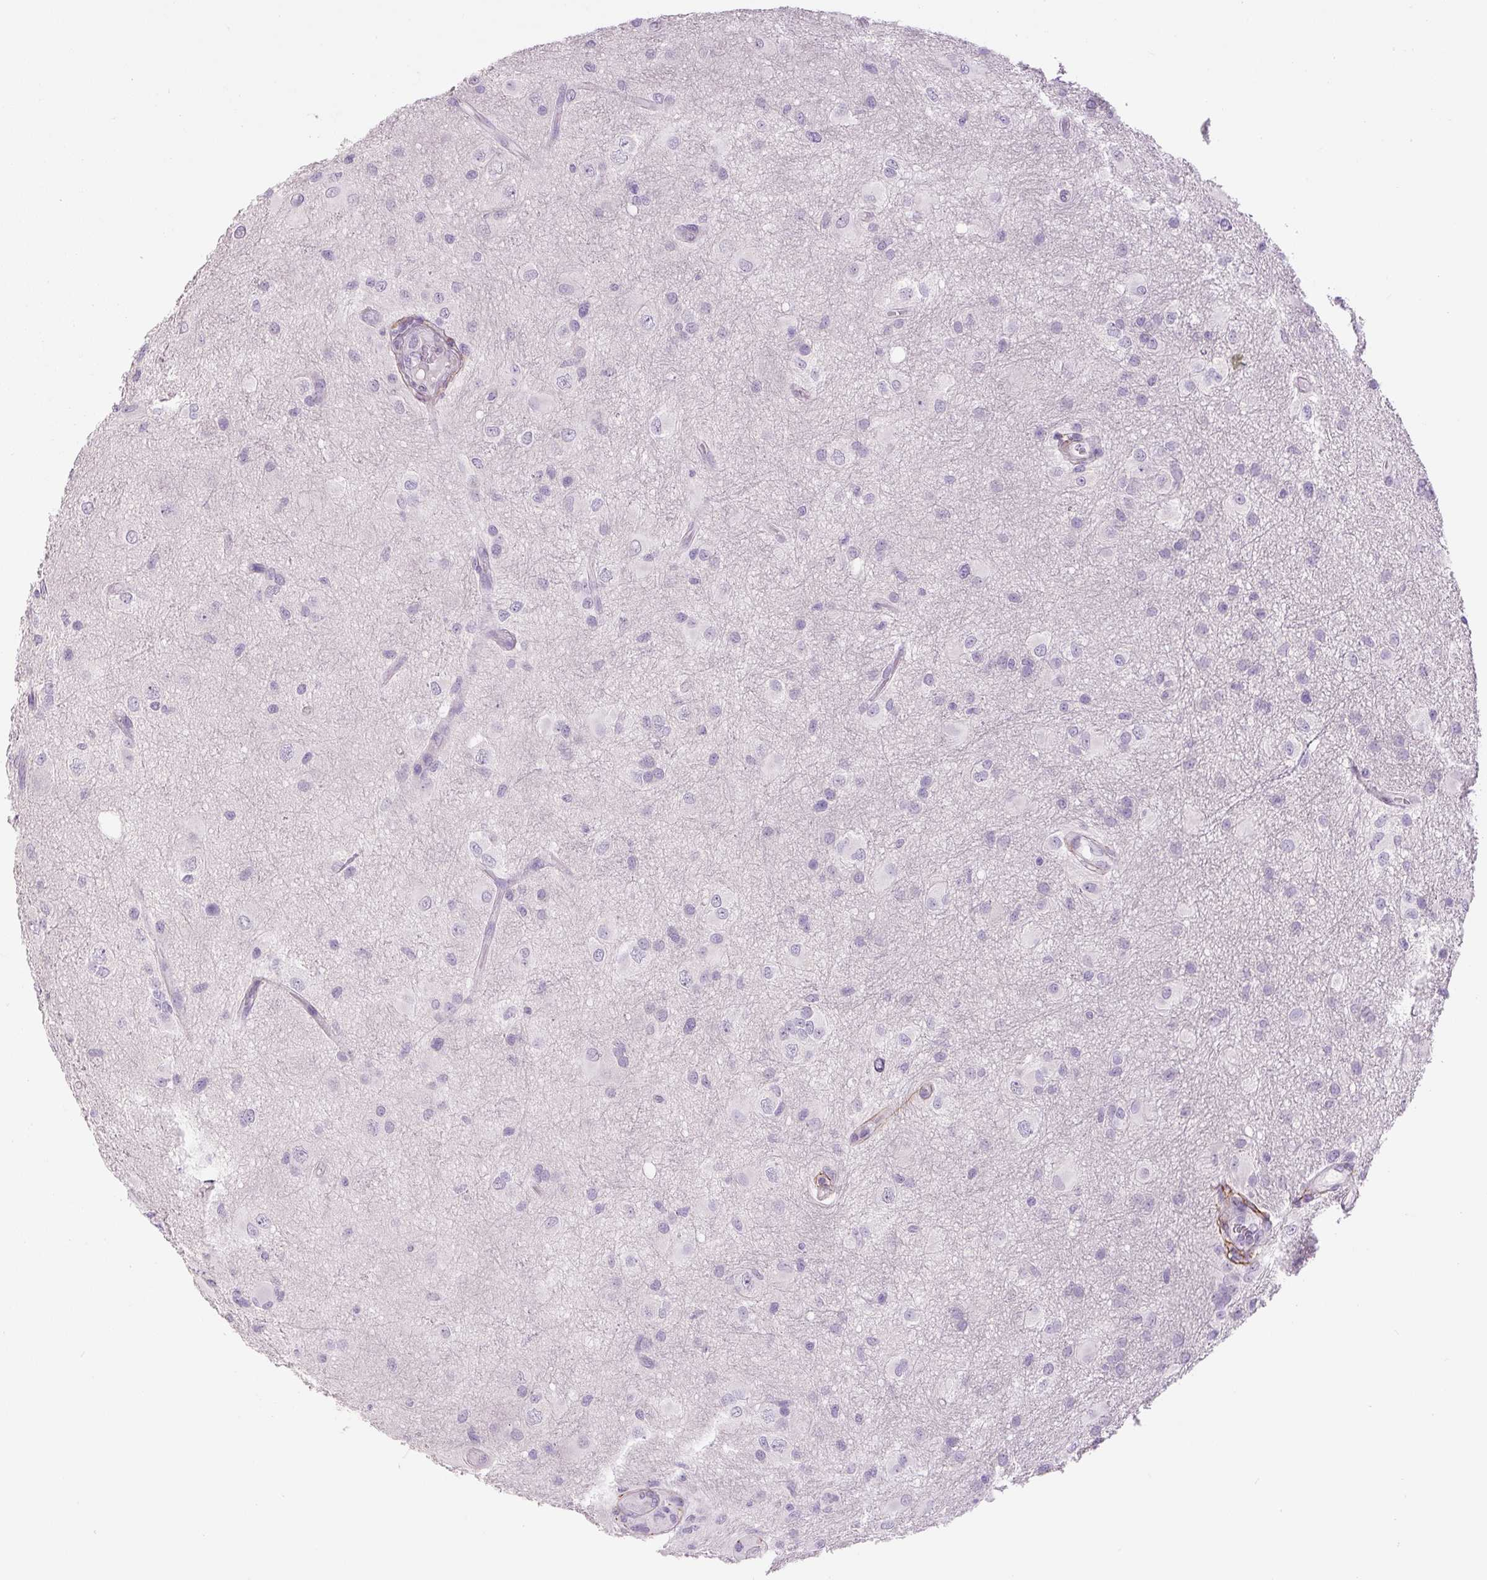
{"staining": {"intensity": "negative", "quantity": "none", "location": "none"}, "tissue": "glioma", "cell_type": "Tumor cells", "image_type": "cancer", "snomed": [{"axis": "morphology", "description": "Glioma, malignant, High grade"}, {"axis": "topography", "description": "Brain"}], "caption": "Image shows no protein positivity in tumor cells of malignant high-grade glioma tissue. (DAB immunohistochemistry, high magnification).", "gene": "FBN1", "patient": {"sex": "male", "age": 53}}